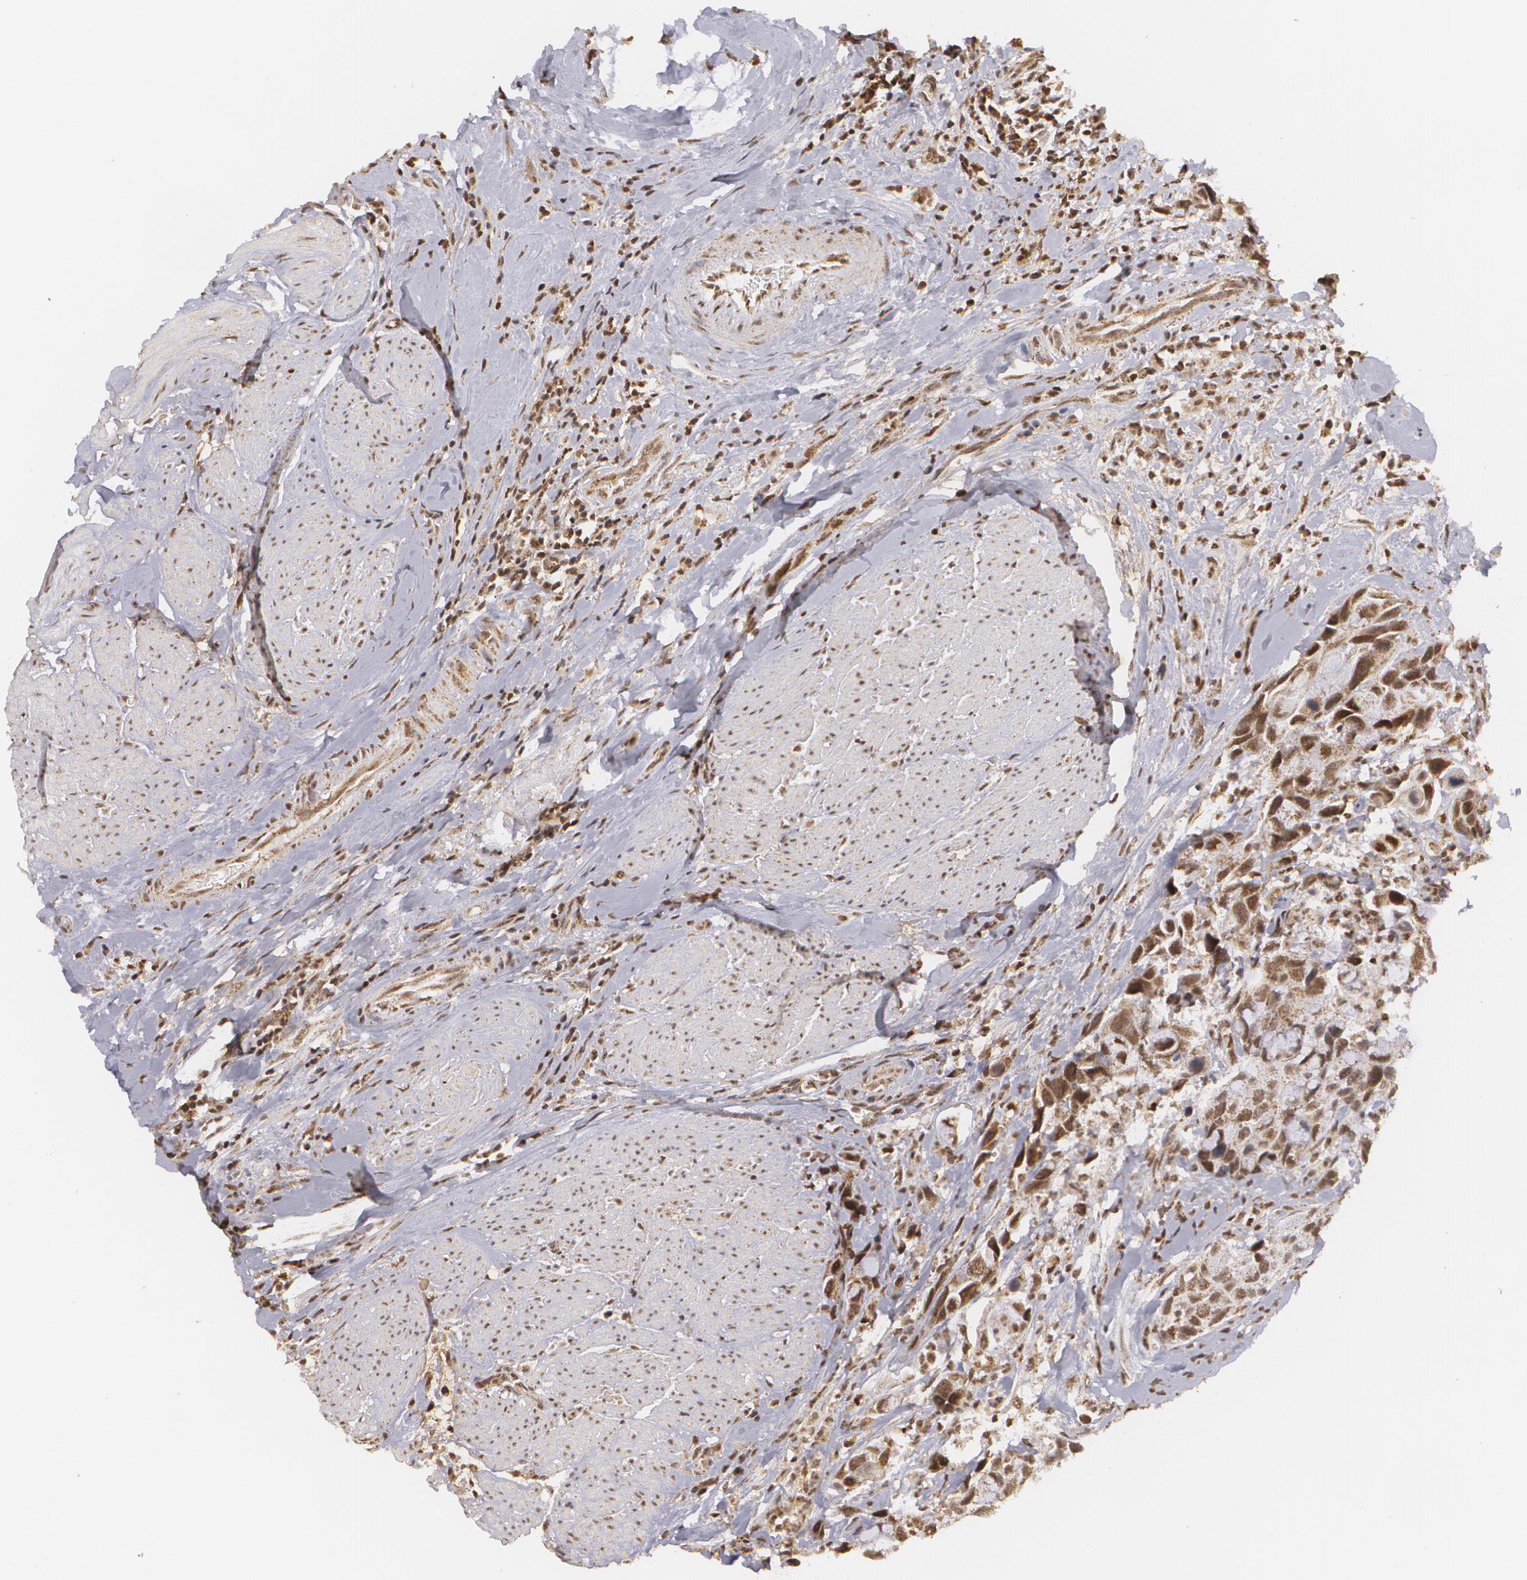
{"staining": {"intensity": "moderate", "quantity": ">75%", "location": "nuclear"}, "tissue": "urothelial cancer", "cell_type": "Tumor cells", "image_type": "cancer", "snomed": [{"axis": "morphology", "description": "Urothelial carcinoma, High grade"}, {"axis": "topography", "description": "Urinary bladder"}], "caption": "An IHC photomicrograph of neoplastic tissue is shown. Protein staining in brown highlights moderate nuclear positivity in urothelial cancer within tumor cells.", "gene": "MXD1", "patient": {"sex": "male", "age": 66}}